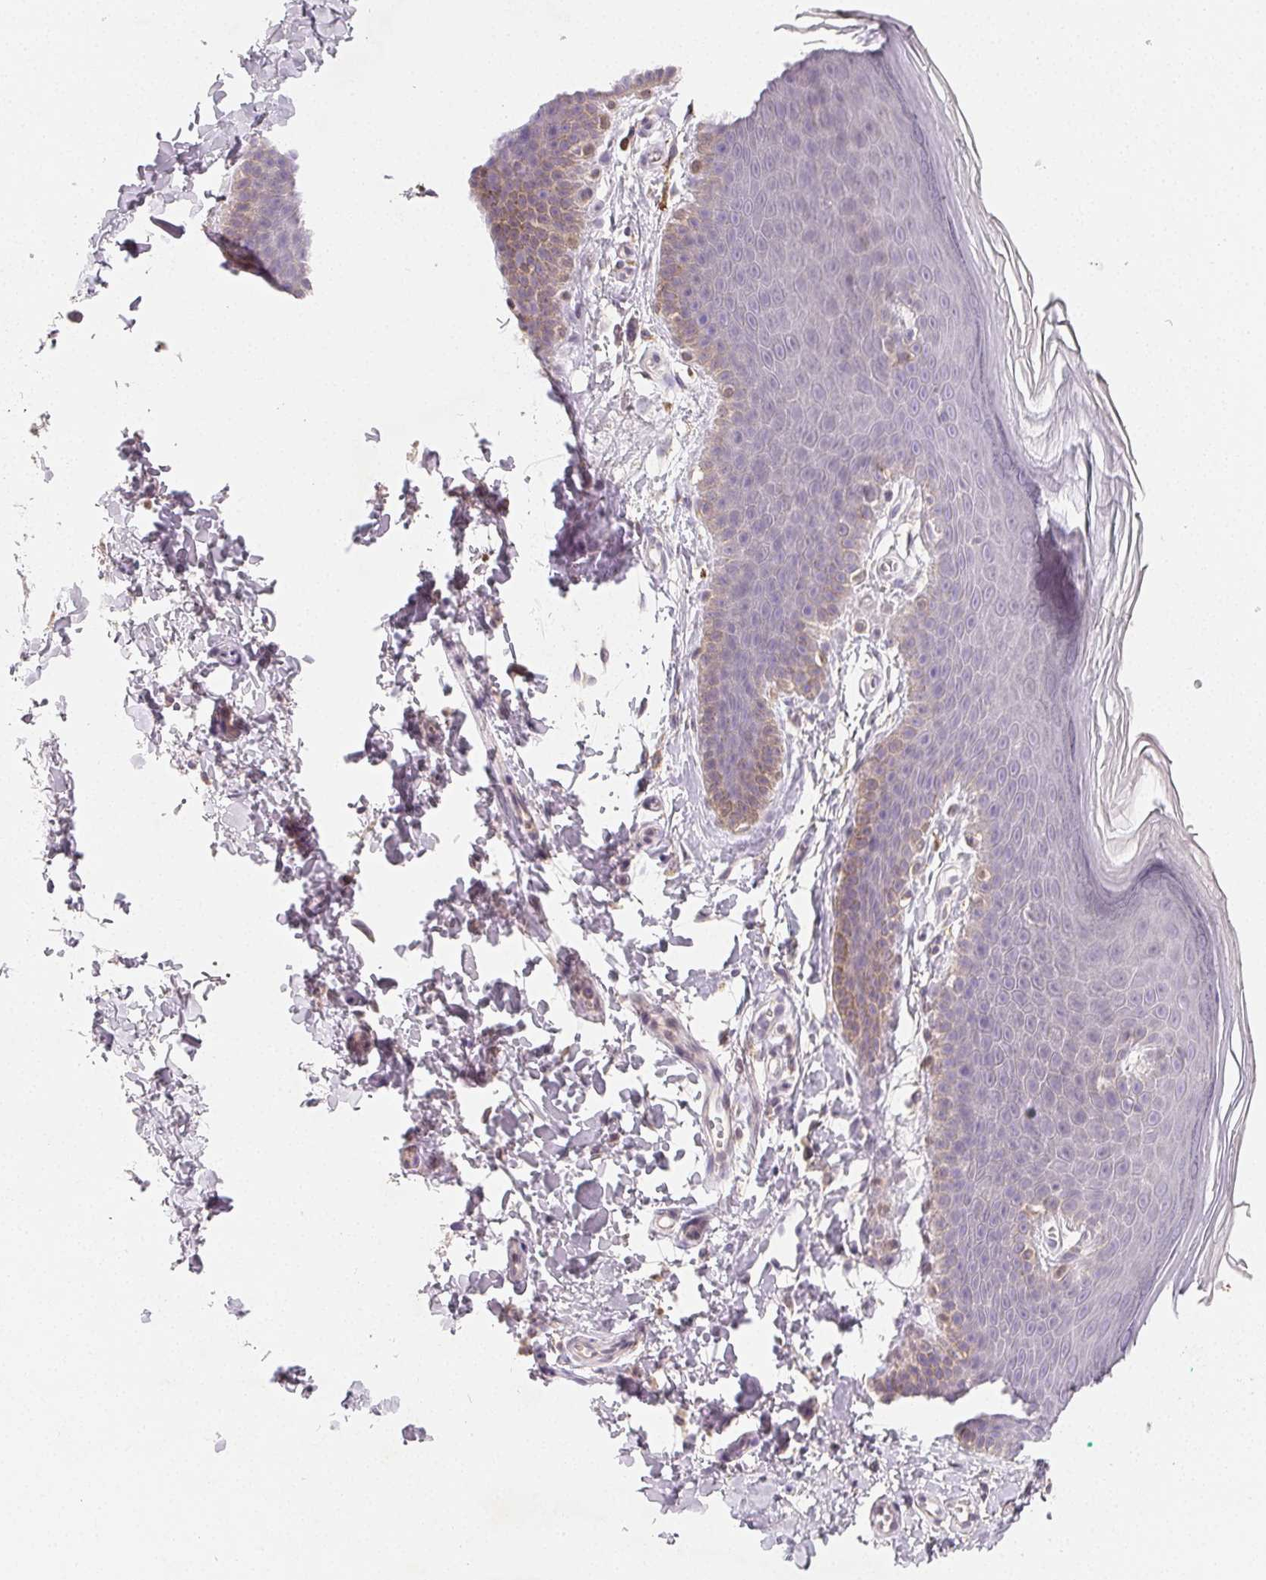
{"staining": {"intensity": "weak", "quantity": "<25%", "location": "cytoplasmic/membranous"}, "tissue": "skin", "cell_type": "Epidermal cells", "image_type": "normal", "snomed": [{"axis": "morphology", "description": "Normal tissue, NOS"}, {"axis": "topography", "description": "Anal"}], "caption": "Immunohistochemistry (IHC) of benign skin displays no expression in epidermal cells.", "gene": "LRRC23", "patient": {"sex": "male", "age": 53}}